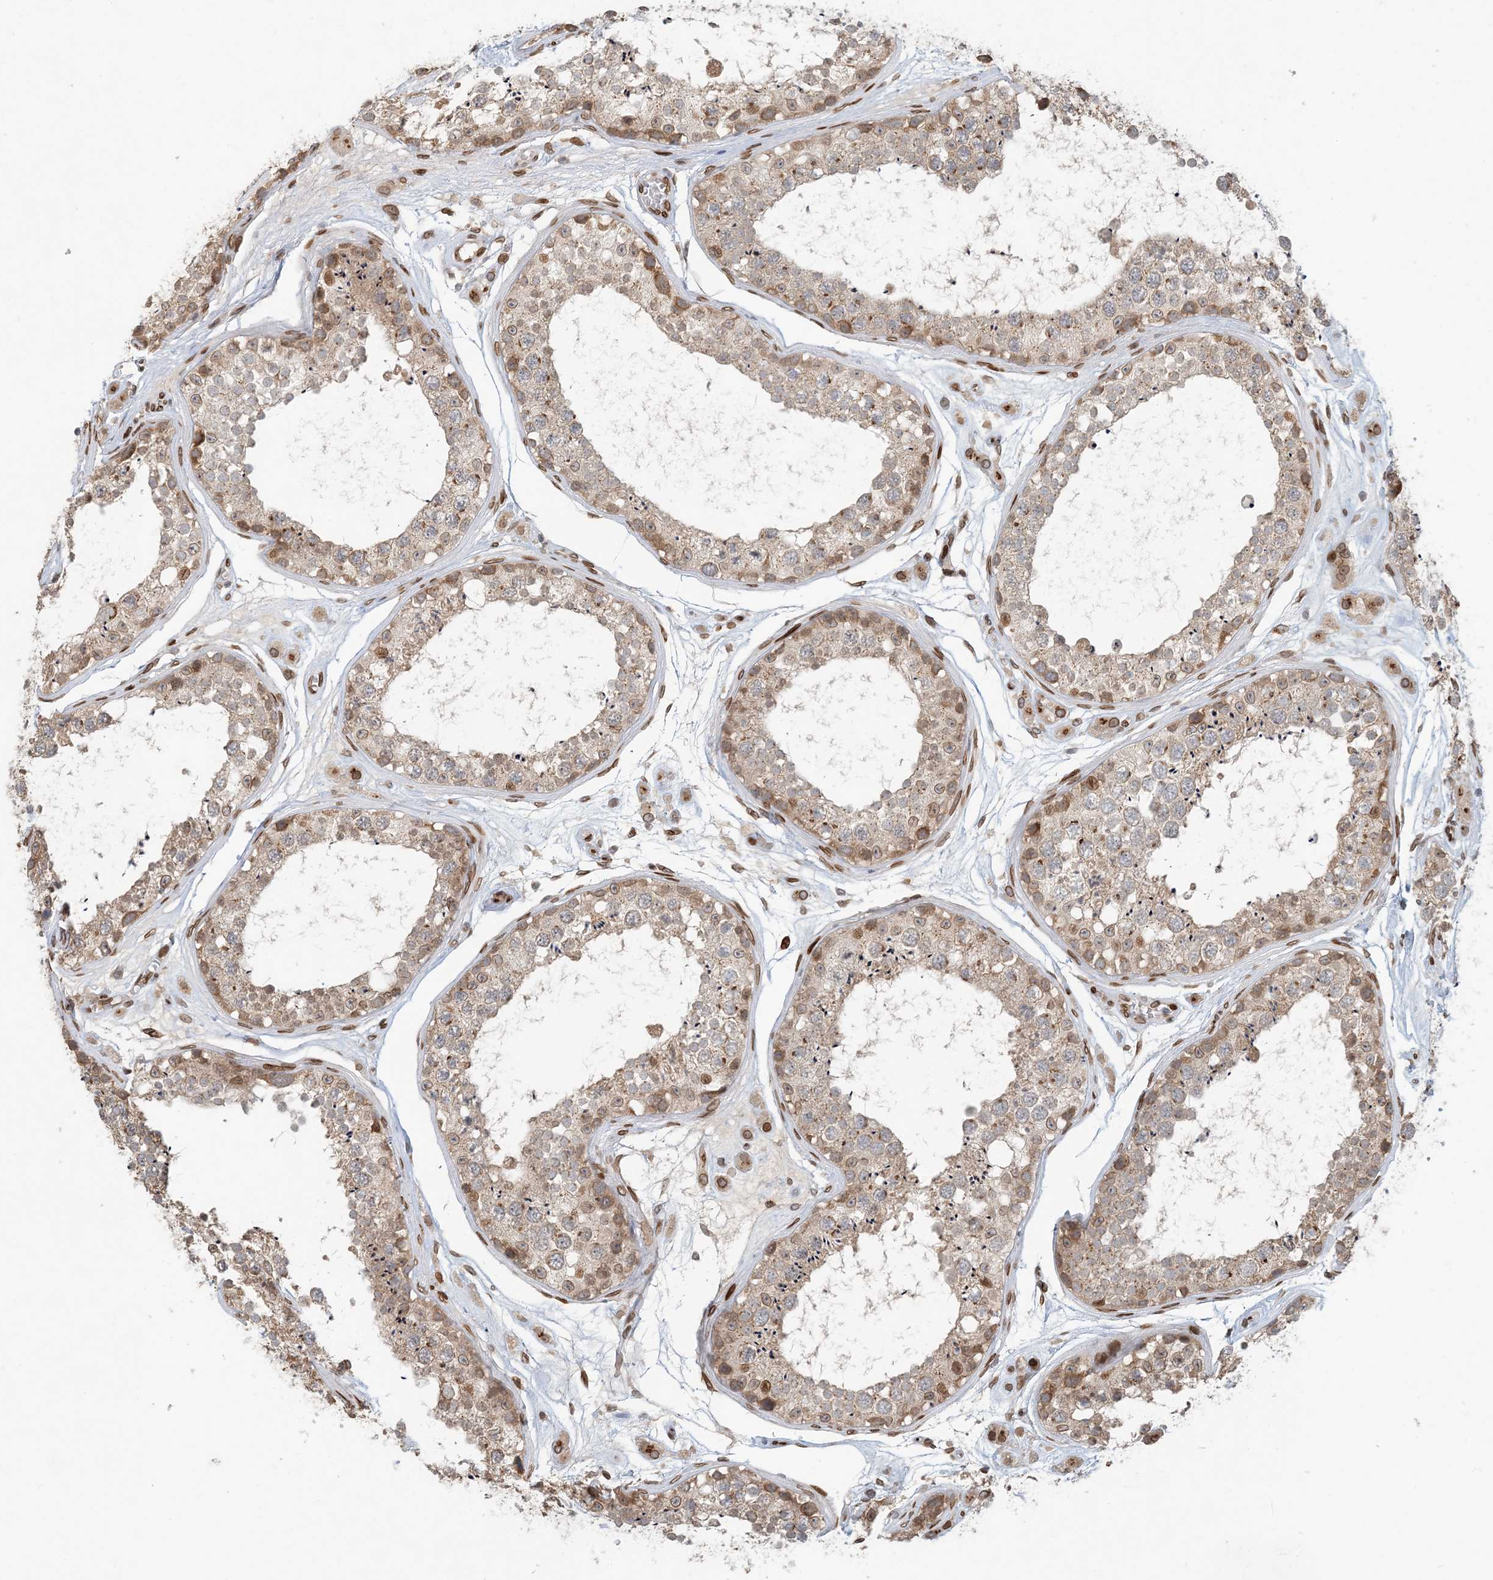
{"staining": {"intensity": "moderate", "quantity": ">75%", "location": "cytoplasmic/membranous"}, "tissue": "testis", "cell_type": "Cells in seminiferous ducts", "image_type": "normal", "snomed": [{"axis": "morphology", "description": "Normal tissue, NOS"}, {"axis": "topography", "description": "Testis"}], "caption": "A photomicrograph showing moderate cytoplasmic/membranous expression in approximately >75% of cells in seminiferous ducts in benign testis, as visualized by brown immunohistochemical staining.", "gene": "SLC35A2", "patient": {"sex": "male", "age": 25}}